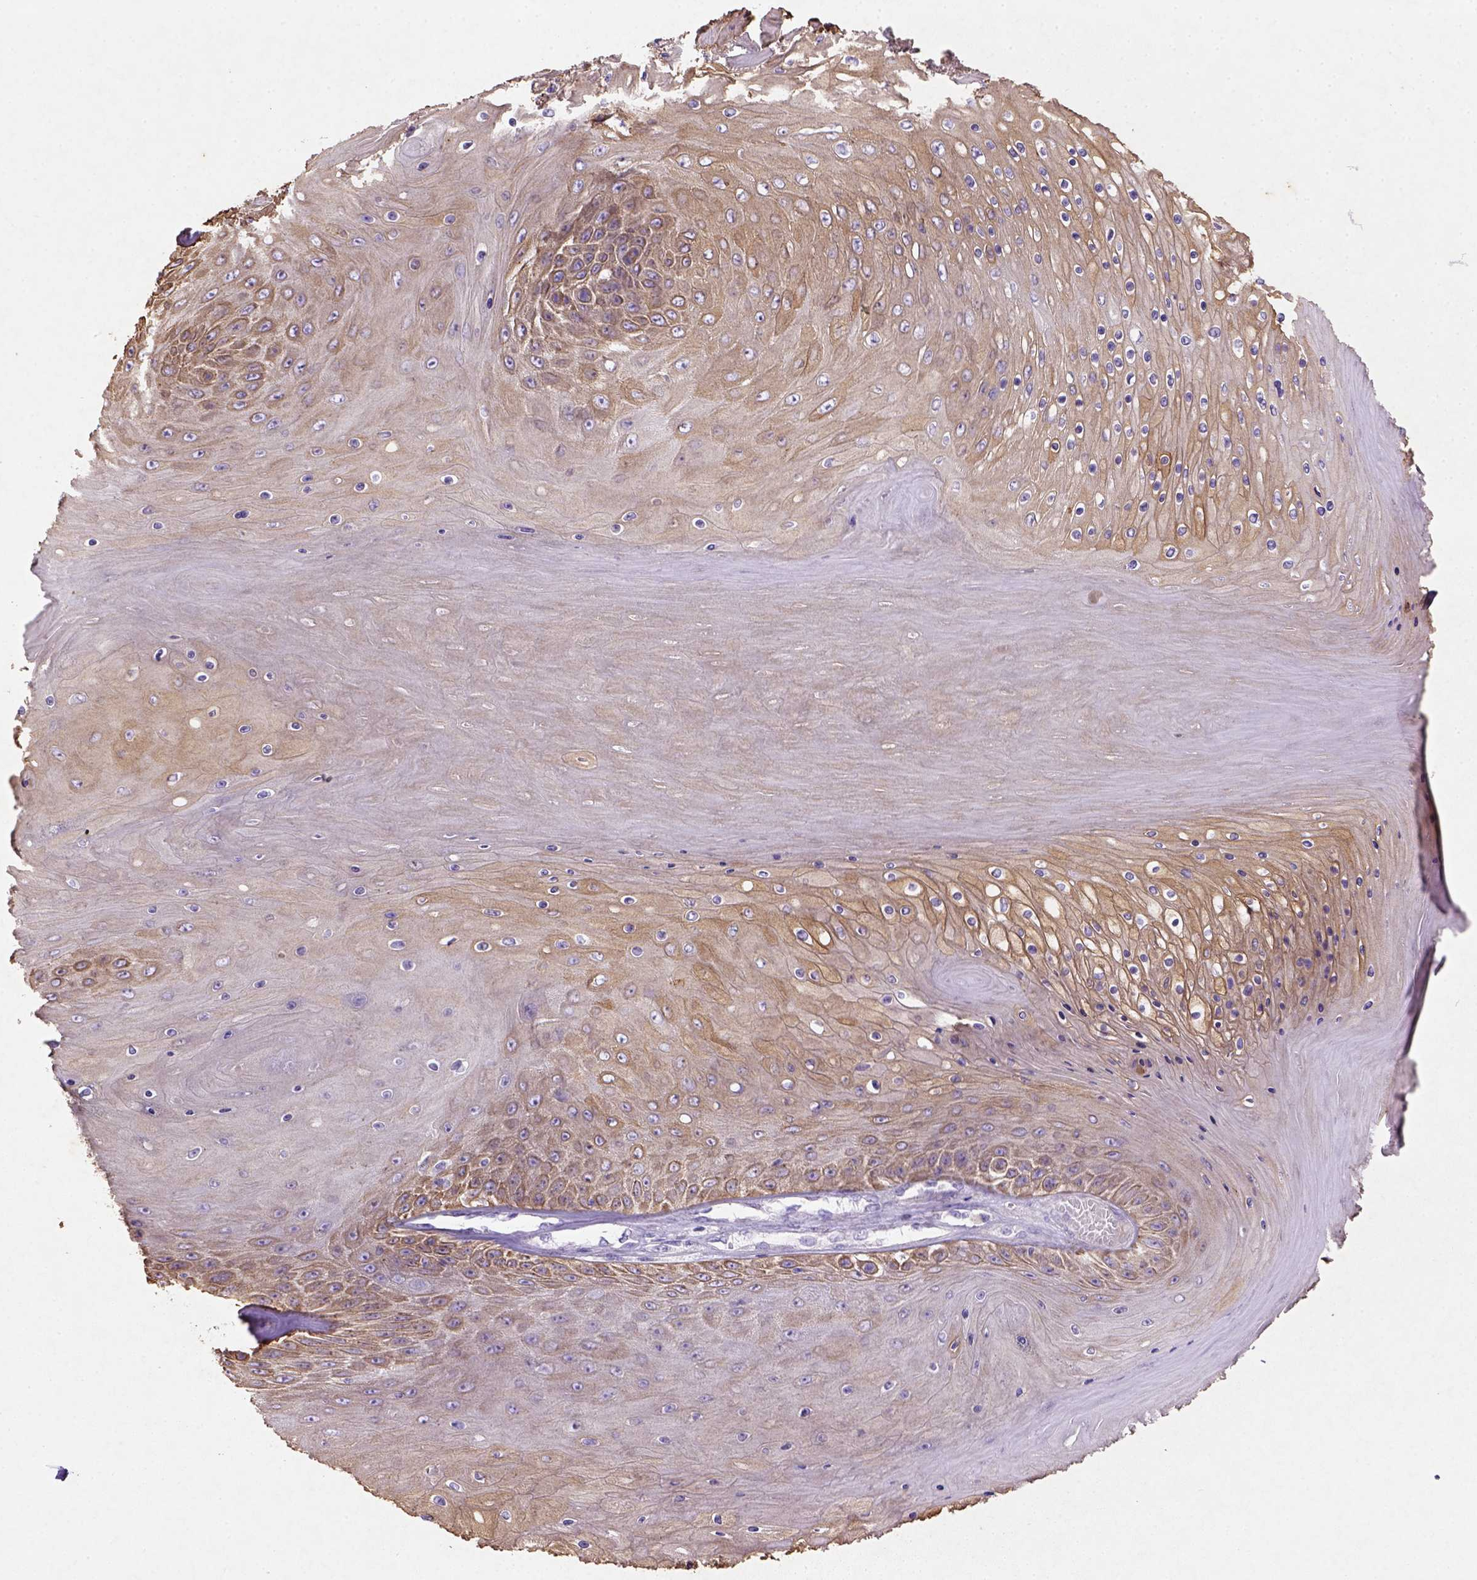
{"staining": {"intensity": "moderate", "quantity": ">75%", "location": "cytoplasmic/membranous"}, "tissue": "skin cancer", "cell_type": "Tumor cells", "image_type": "cancer", "snomed": [{"axis": "morphology", "description": "Squamous cell carcinoma, NOS"}, {"axis": "topography", "description": "Skin"}], "caption": "Skin squamous cell carcinoma tissue shows moderate cytoplasmic/membranous staining in approximately >75% of tumor cells, visualized by immunohistochemistry.", "gene": "NUDT2", "patient": {"sex": "male", "age": 62}}